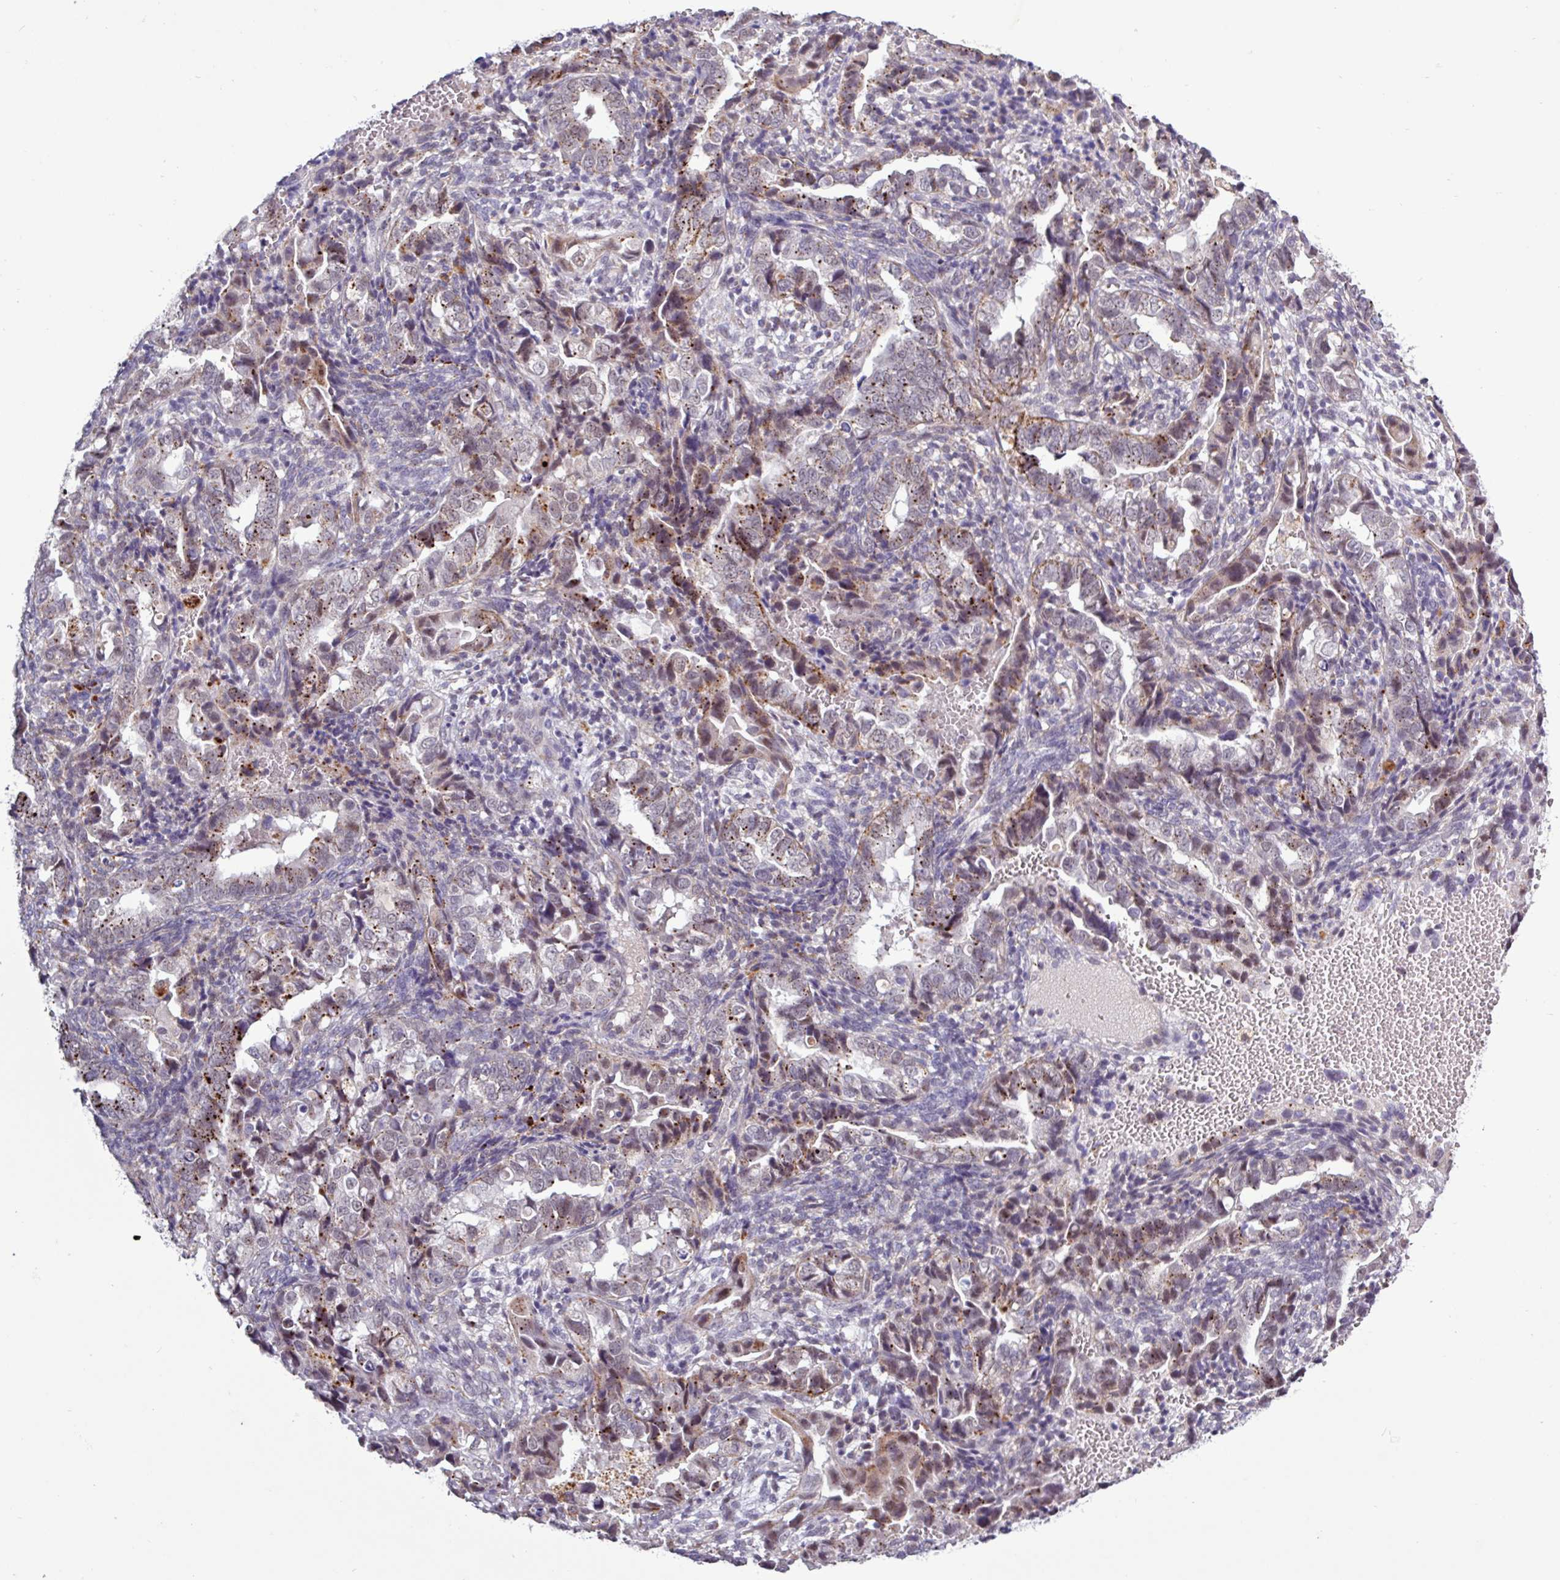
{"staining": {"intensity": "moderate", "quantity": "25%-75%", "location": "cytoplasmic/membranous,nuclear"}, "tissue": "endometrial cancer", "cell_type": "Tumor cells", "image_type": "cancer", "snomed": [{"axis": "morphology", "description": "Adenocarcinoma, NOS"}, {"axis": "topography", "description": "Endometrium"}], "caption": "The photomicrograph demonstrates immunohistochemical staining of adenocarcinoma (endometrial). There is moderate cytoplasmic/membranous and nuclear staining is present in about 25%-75% of tumor cells. The staining was performed using DAB to visualize the protein expression in brown, while the nuclei were stained in blue with hematoxylin (Magnification: 20x).", "gene": "AMIGO2", "patient": {"sex": "female", "age": 57}}